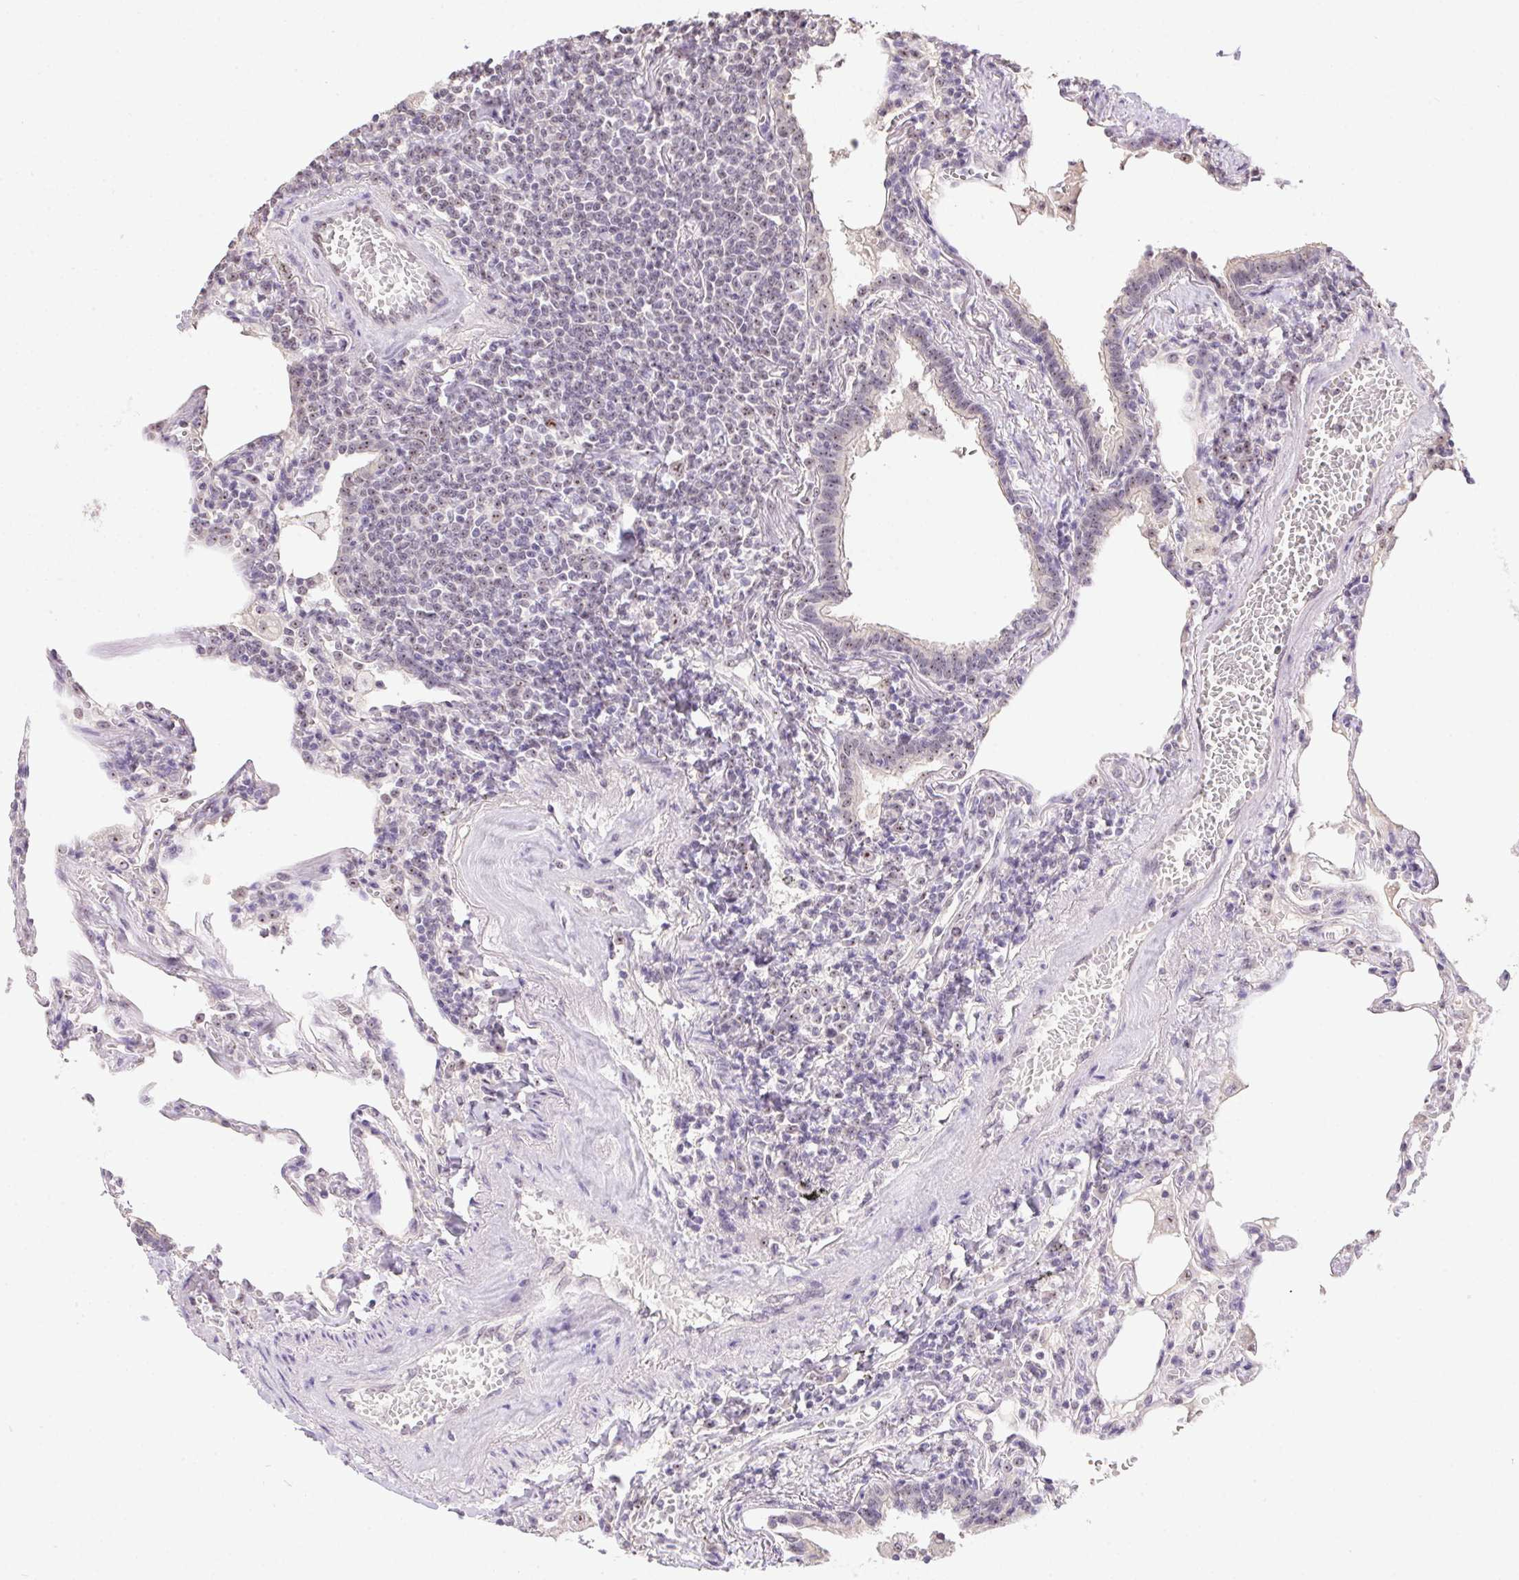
{"staining": {"intensity": "weak", "quantity": "25%-75%", "location": "nuclear"}, "tissue": "lymphoma", "cell_type": "Tumor cells", "image_type": "cancer", "snomed": [{"axis": "morphology", "description": "Malignant lymphoma, non-Hodgkin's type, Low grade"}, {"axis": "topography", "description": "Lung"}], "caption": "Weak nuclear staining is seen in approximately 25%-75% of tumor cells in lymphoma.", "gene": "BATF2", "patient": {"sex": "female", "age": 71}}